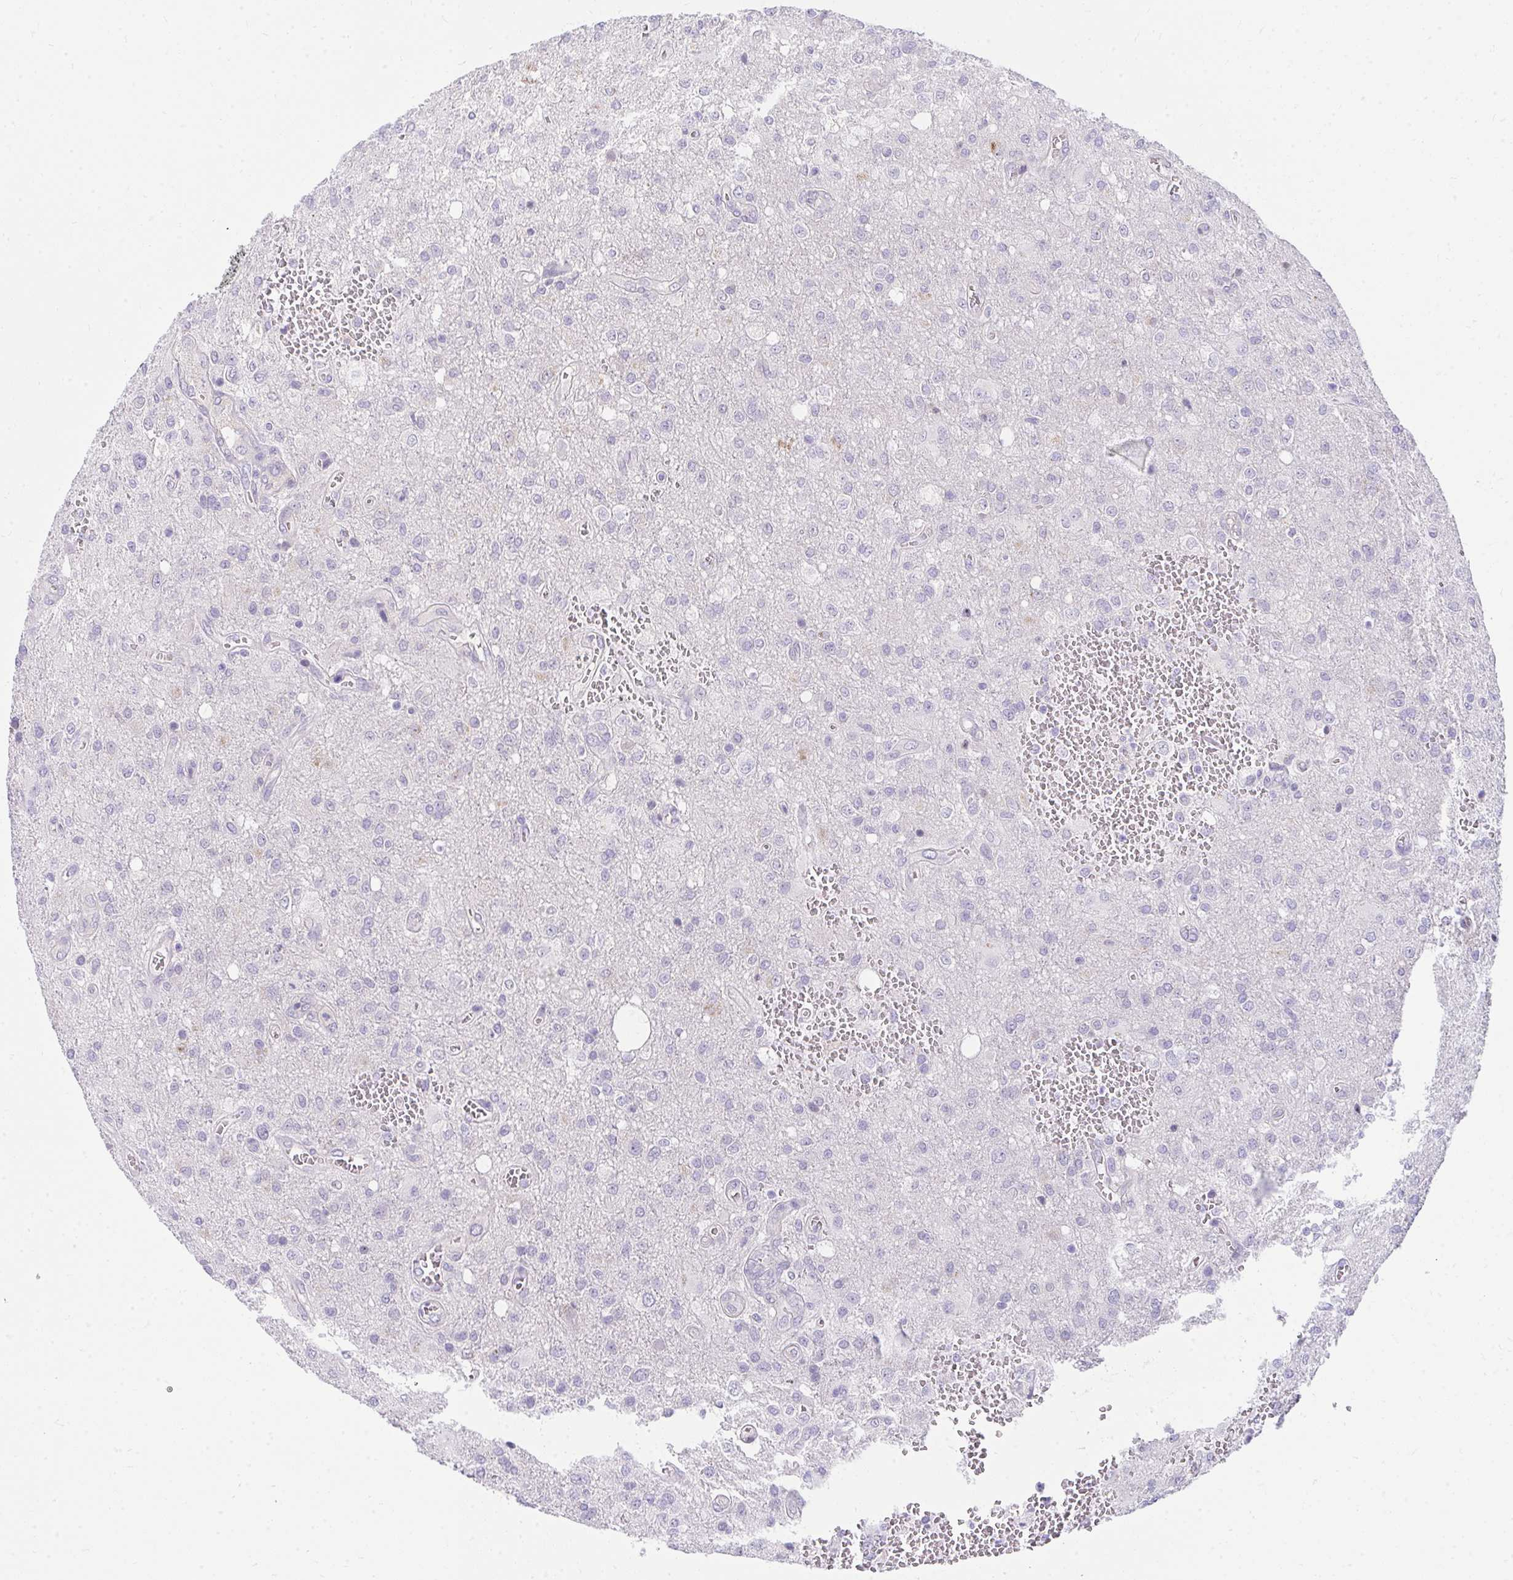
{"staining": {"intensity": "negative", "quantity": "none", "location": "none"}, "tissue": "glioma", "cell_type": "Tumor cells", "image_type": "cancer", "snomed": [{"axis": "morphology", "description": "Glioma, malignant, Low grade"}, {"axis": "topography", "description": "Brain"}], "caption": "The image reveals no staining of tumor cells in low-grade glioma (malignant).", "gene": "LRRC36", "patient": {"sex": "male", "age": 66}}